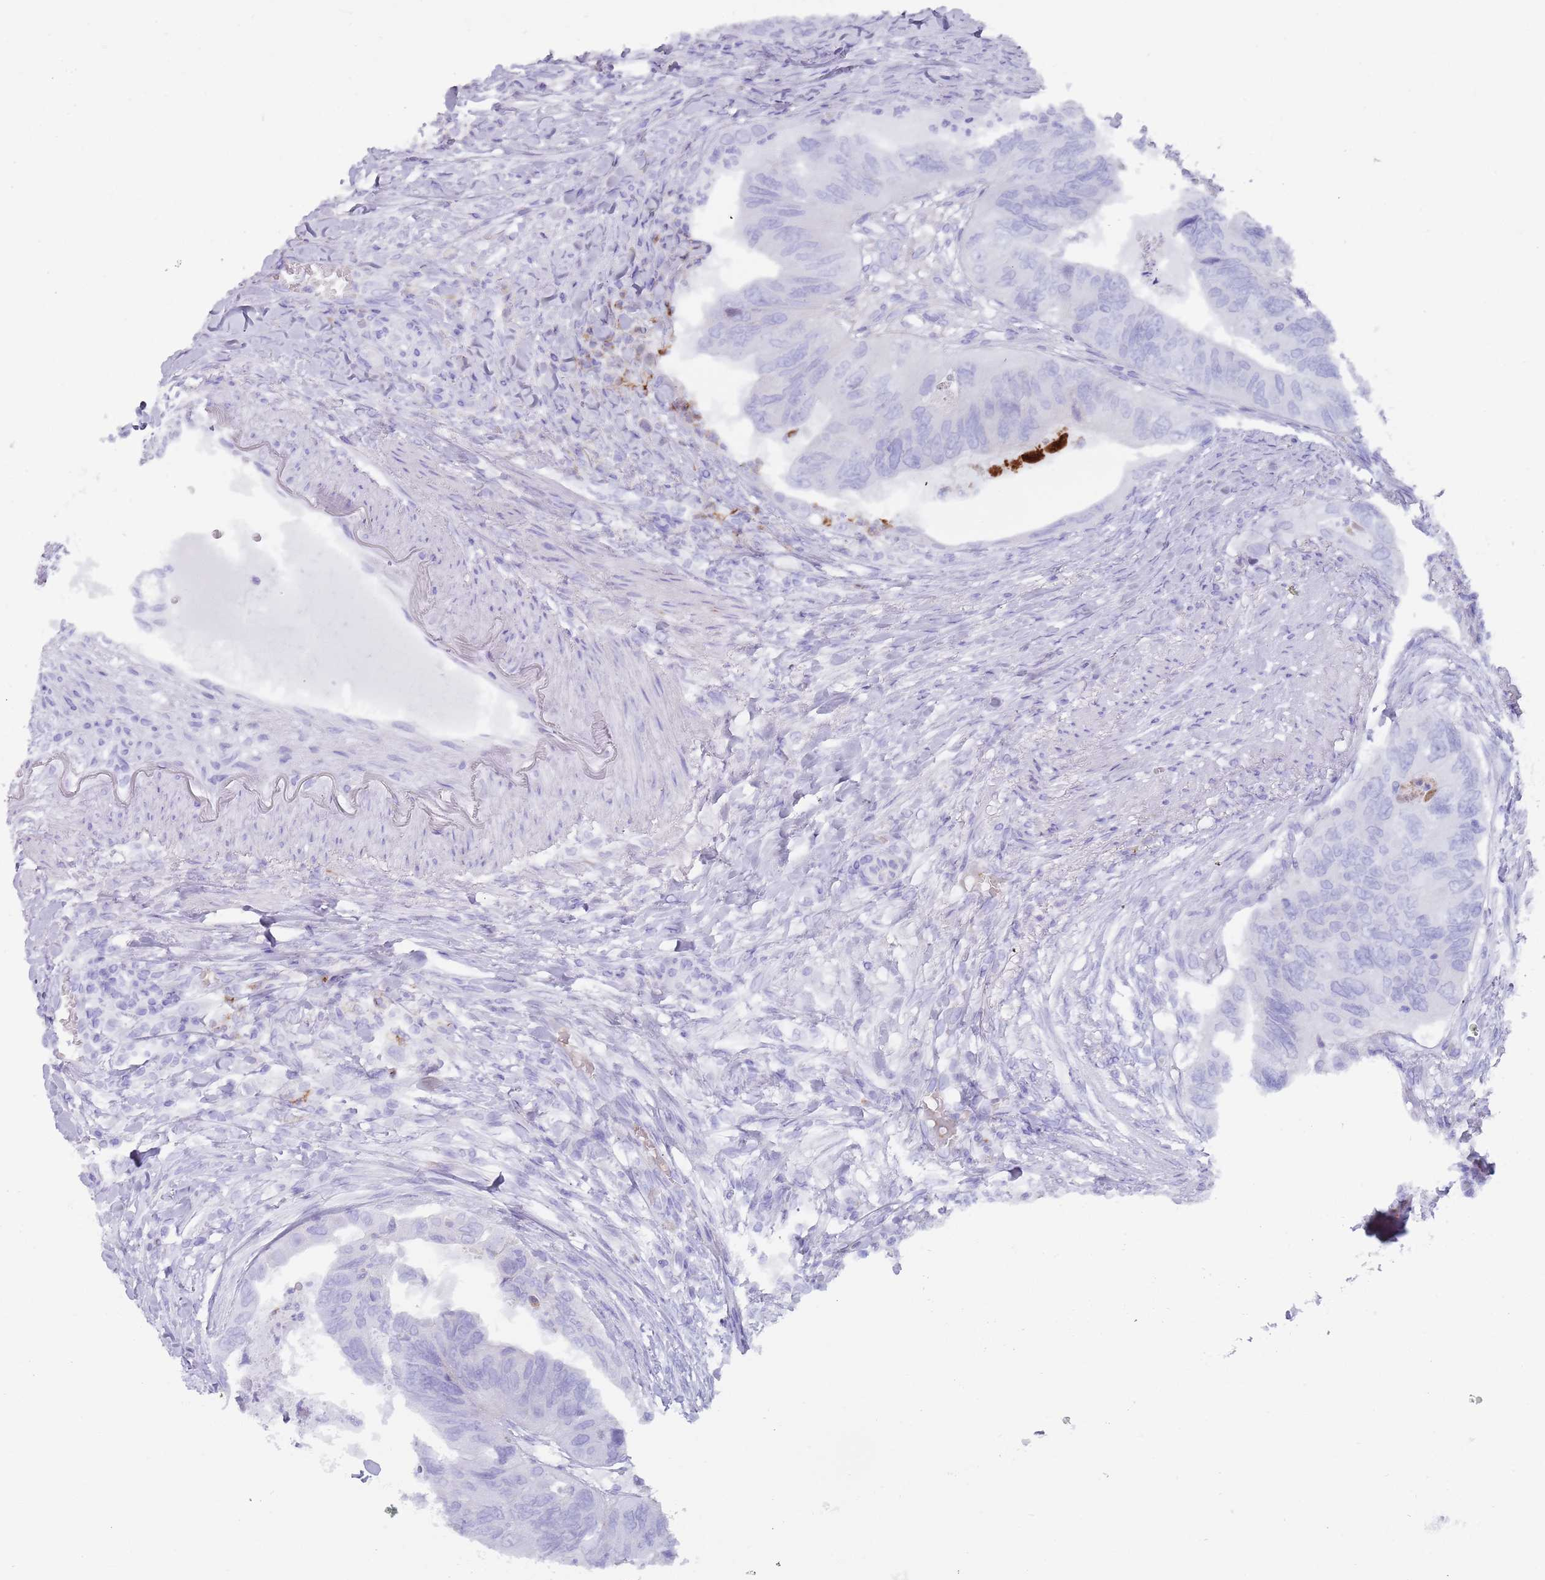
{"staining": {"intensity": "negative", "quantity": "none", "location": "none"}, "tissue": "colorectal cancer", "cell_type": "Tumor cells", "image_type": "cancer", "snomed": [{"axis": "morphology", "description": "Adenocarcinoma, NOS"}, {"axis": "topography", "description": "Rectum"}], "caption": "DAB (3,3'-diaminobenzidine) immunohistochemical staining of colorectal cancer (adenocarcinoma) demonstrates no significant expression in tumor cells.", "gene": "TMEM251", "patient": {"sex": "male", "age": 63}}